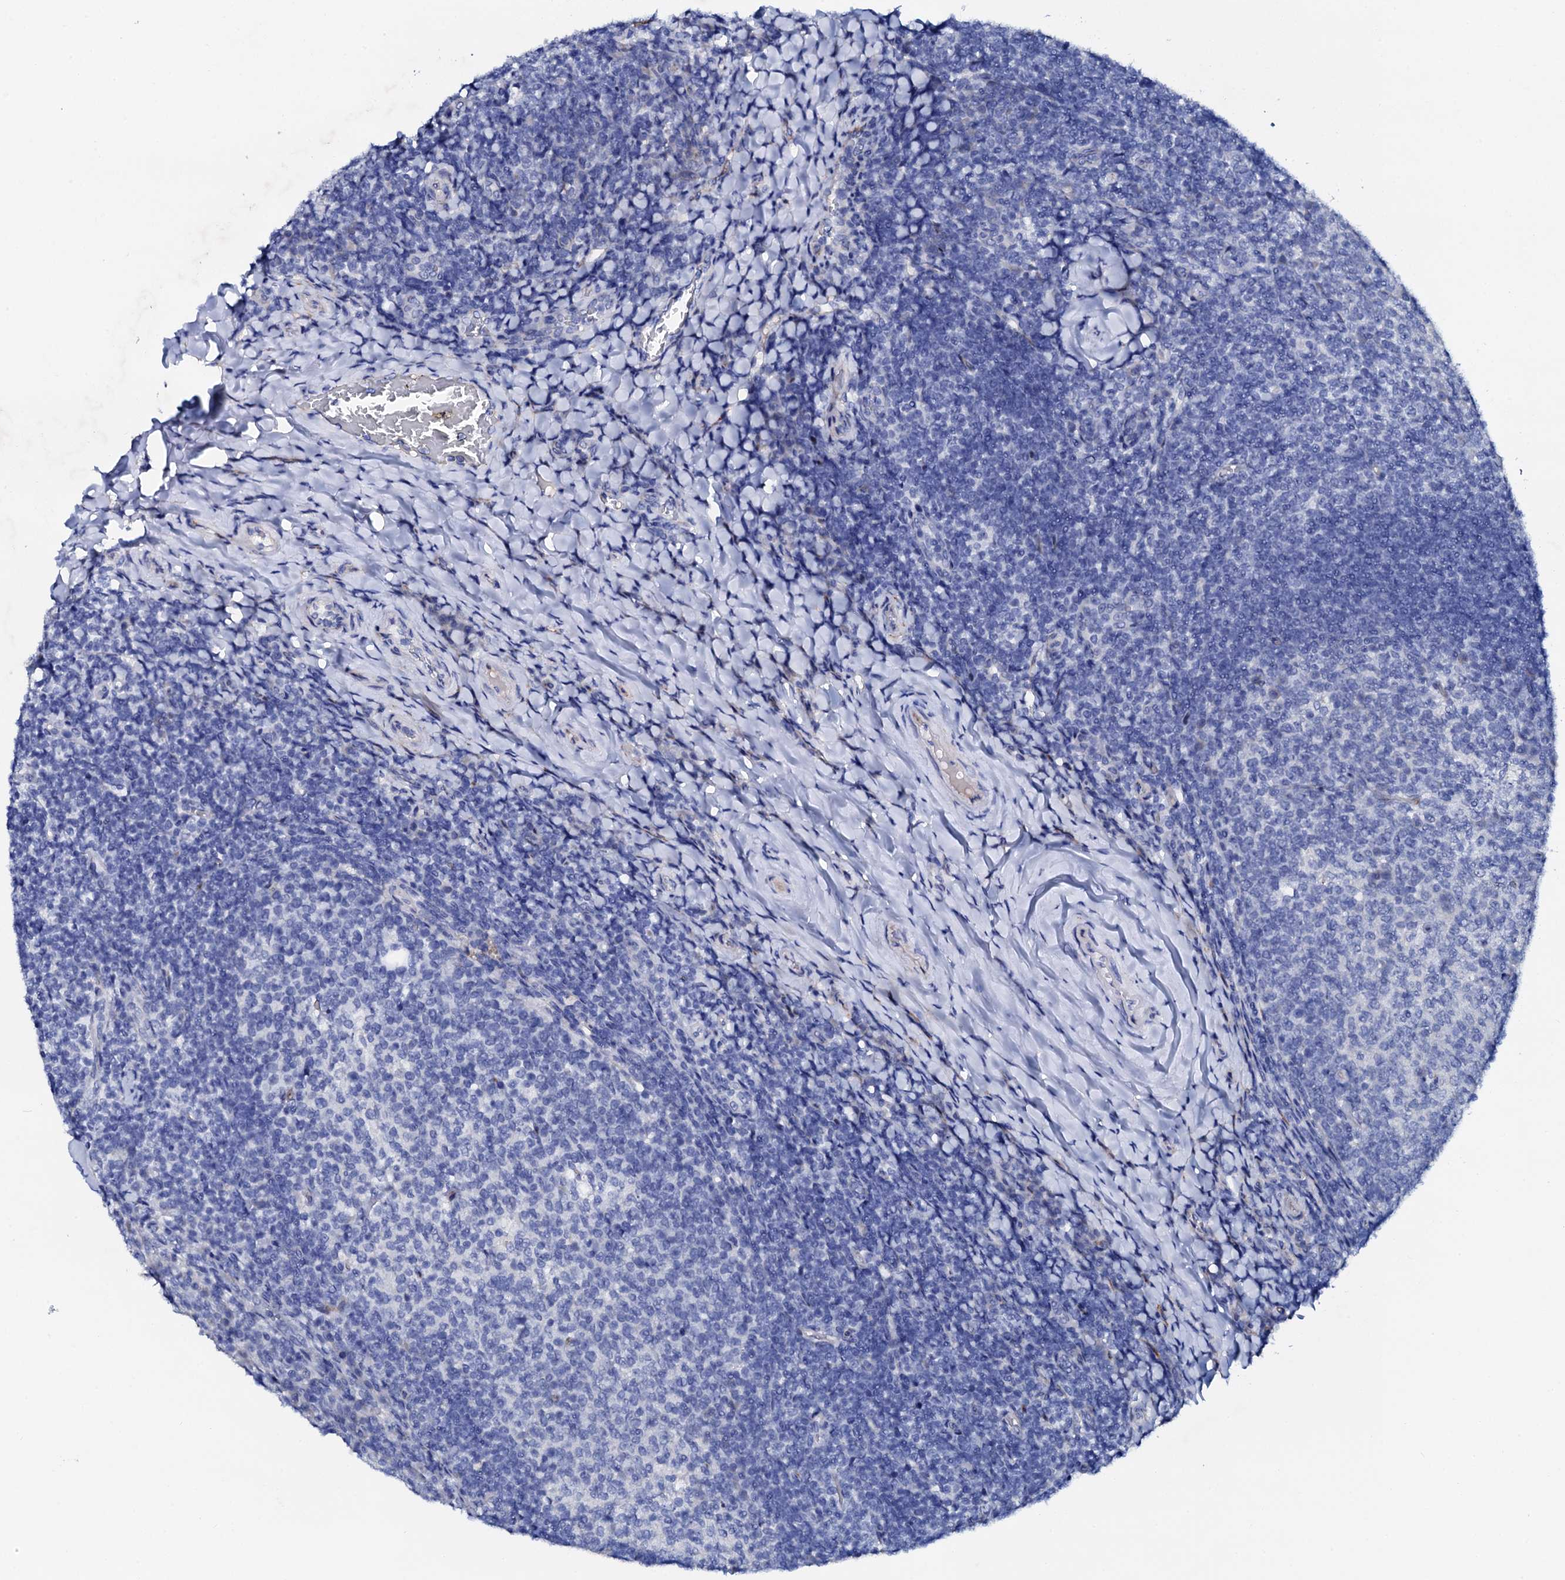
{"staining": {"intensity": "negative", "quantity": "none", "location": "none"}, "tissue": "tonsil", "cell_type": "Germinal center cells", "image_type": "normal", "snomed": [{"axis": "morphology", "description": "Normal tissue, NOS"}, {"axis": "topography", "description": "Tonsil"}], "caption": "Immunohistochemistry image of unremarkable tonsil: human tonsil stained with DAB (3,3'-diaminobenzidine) demonstrates no significant protein positivity in germinal center cells.", "gene": "TRDN", "patient": {"sex": "female", "age": 10}}